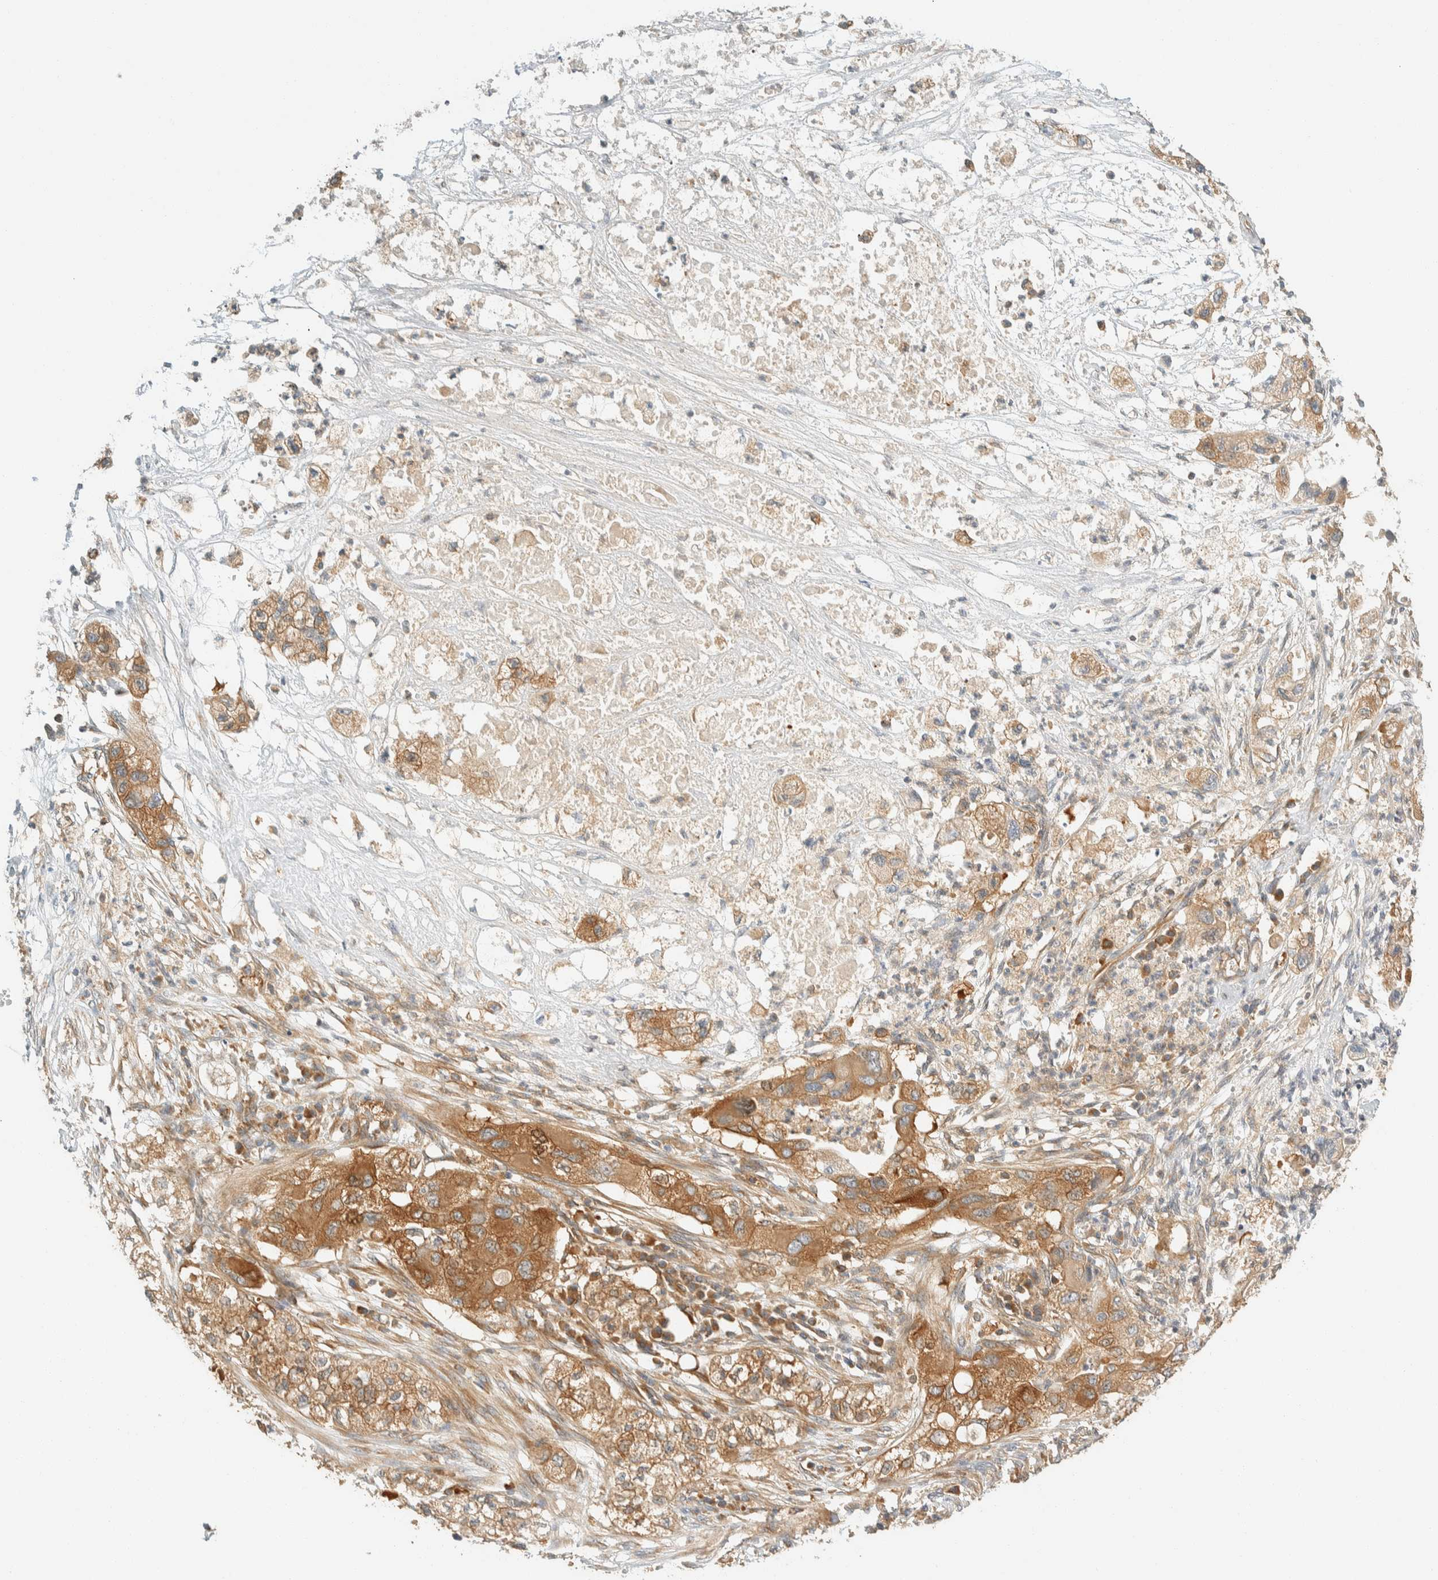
{"staining": {"intensity": "moderate", "quantity": ">75%", "location": "cytoplasmic/membranous"}, "tissue": "pancreatic cancer", "cell_type": "Tumor cells", "image_type": "cancer", "snomed": [{"axis": "morphology", "description": "Adenocarcinoma, NOS"}, {"axis": "topography", "description": "Pancreas"}], "caption": "The photomicrograph exhibits a brown stain indicating the presence of a protein in the cytoplasmic/membranous of tumor cells in pancreatic cancer.", "gene": "ARFGEF1", "patient": {"sex": "female", "age": 78}}